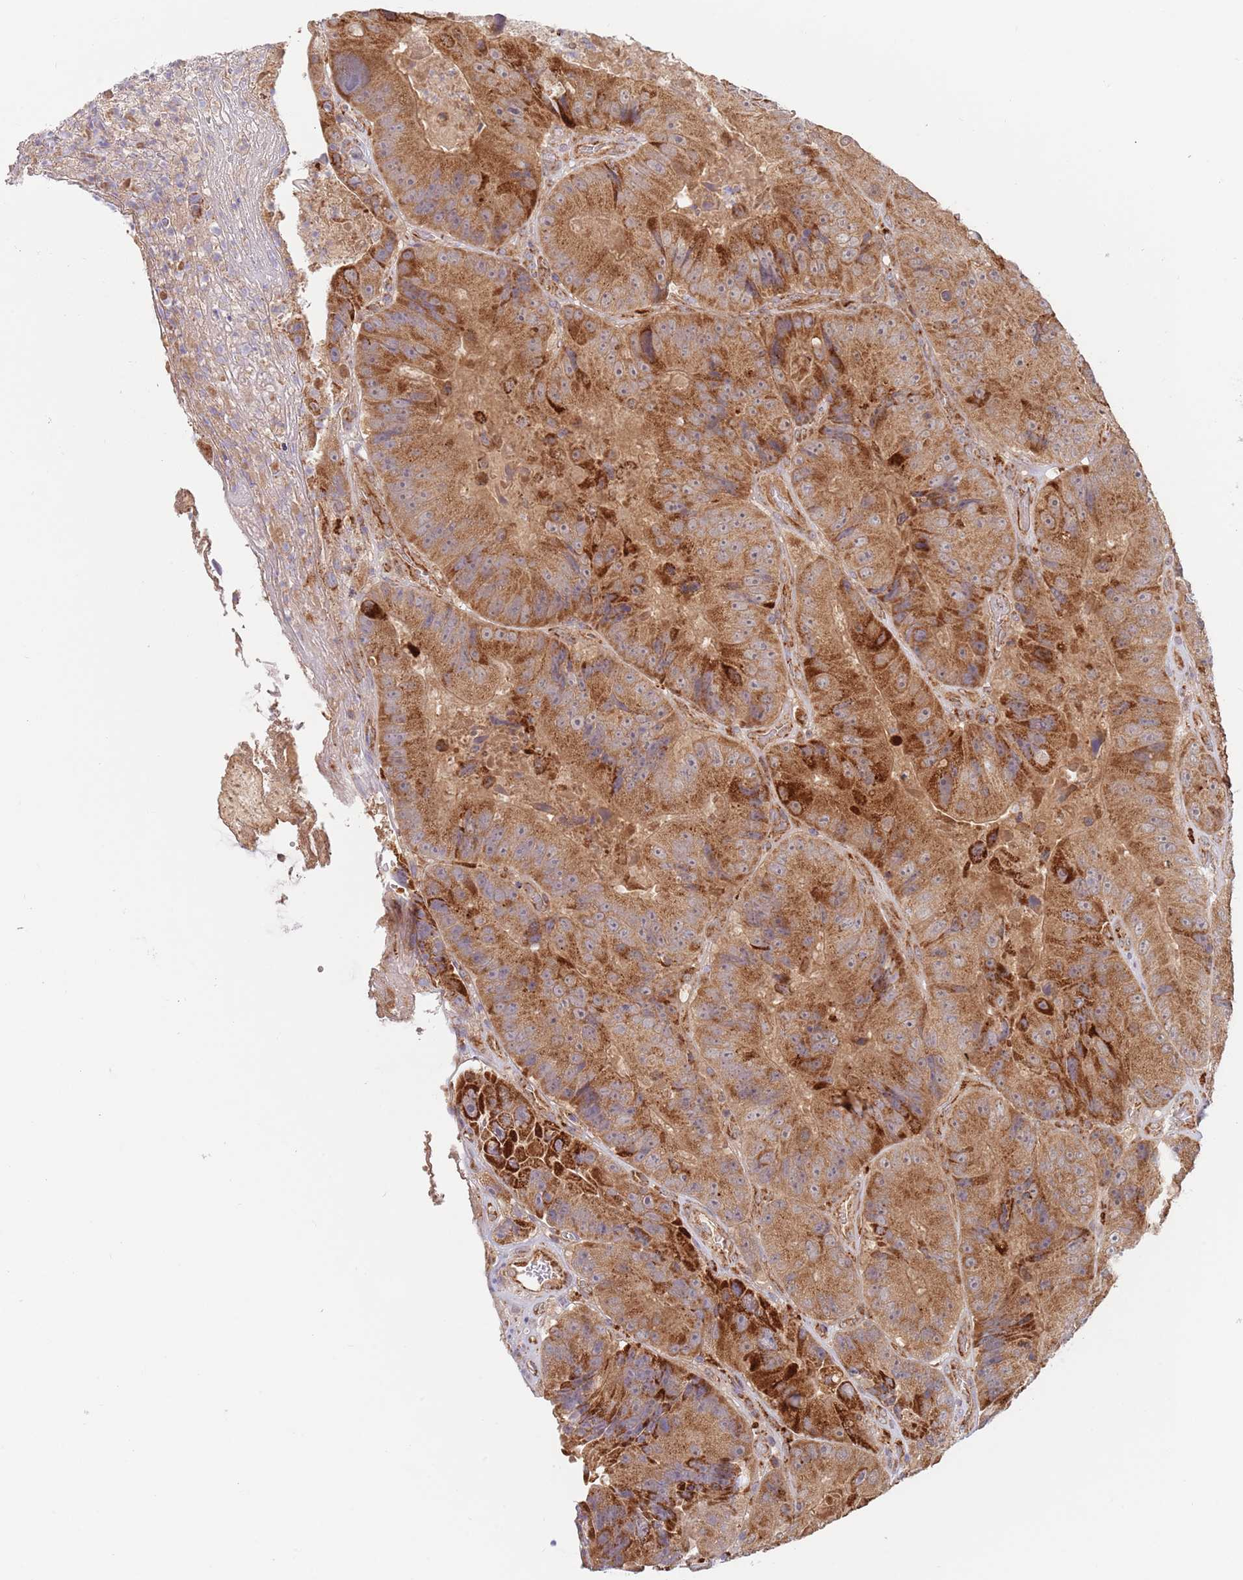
{"staining": {"intensity": "strong", "quantity": ">75%", "location": "cytoplasmic/membranous"}, "tissue": "colorectal cancer", "cell_type": "Tumor cells", "image_type": "cancer", "snomed": [{"axis": "morphology", "description": "Adenocarcinoma, NOS"}, {"axis": "topography", "description": "Colon"}], "caption": "Human colorectal cancer stained for a protein (brown) exhibits strong cytoplasmic/membranous positive staining in about >75% of tumor cells.", "gene": "GUK1", "patient": {"sex": "female", "age": 86}}